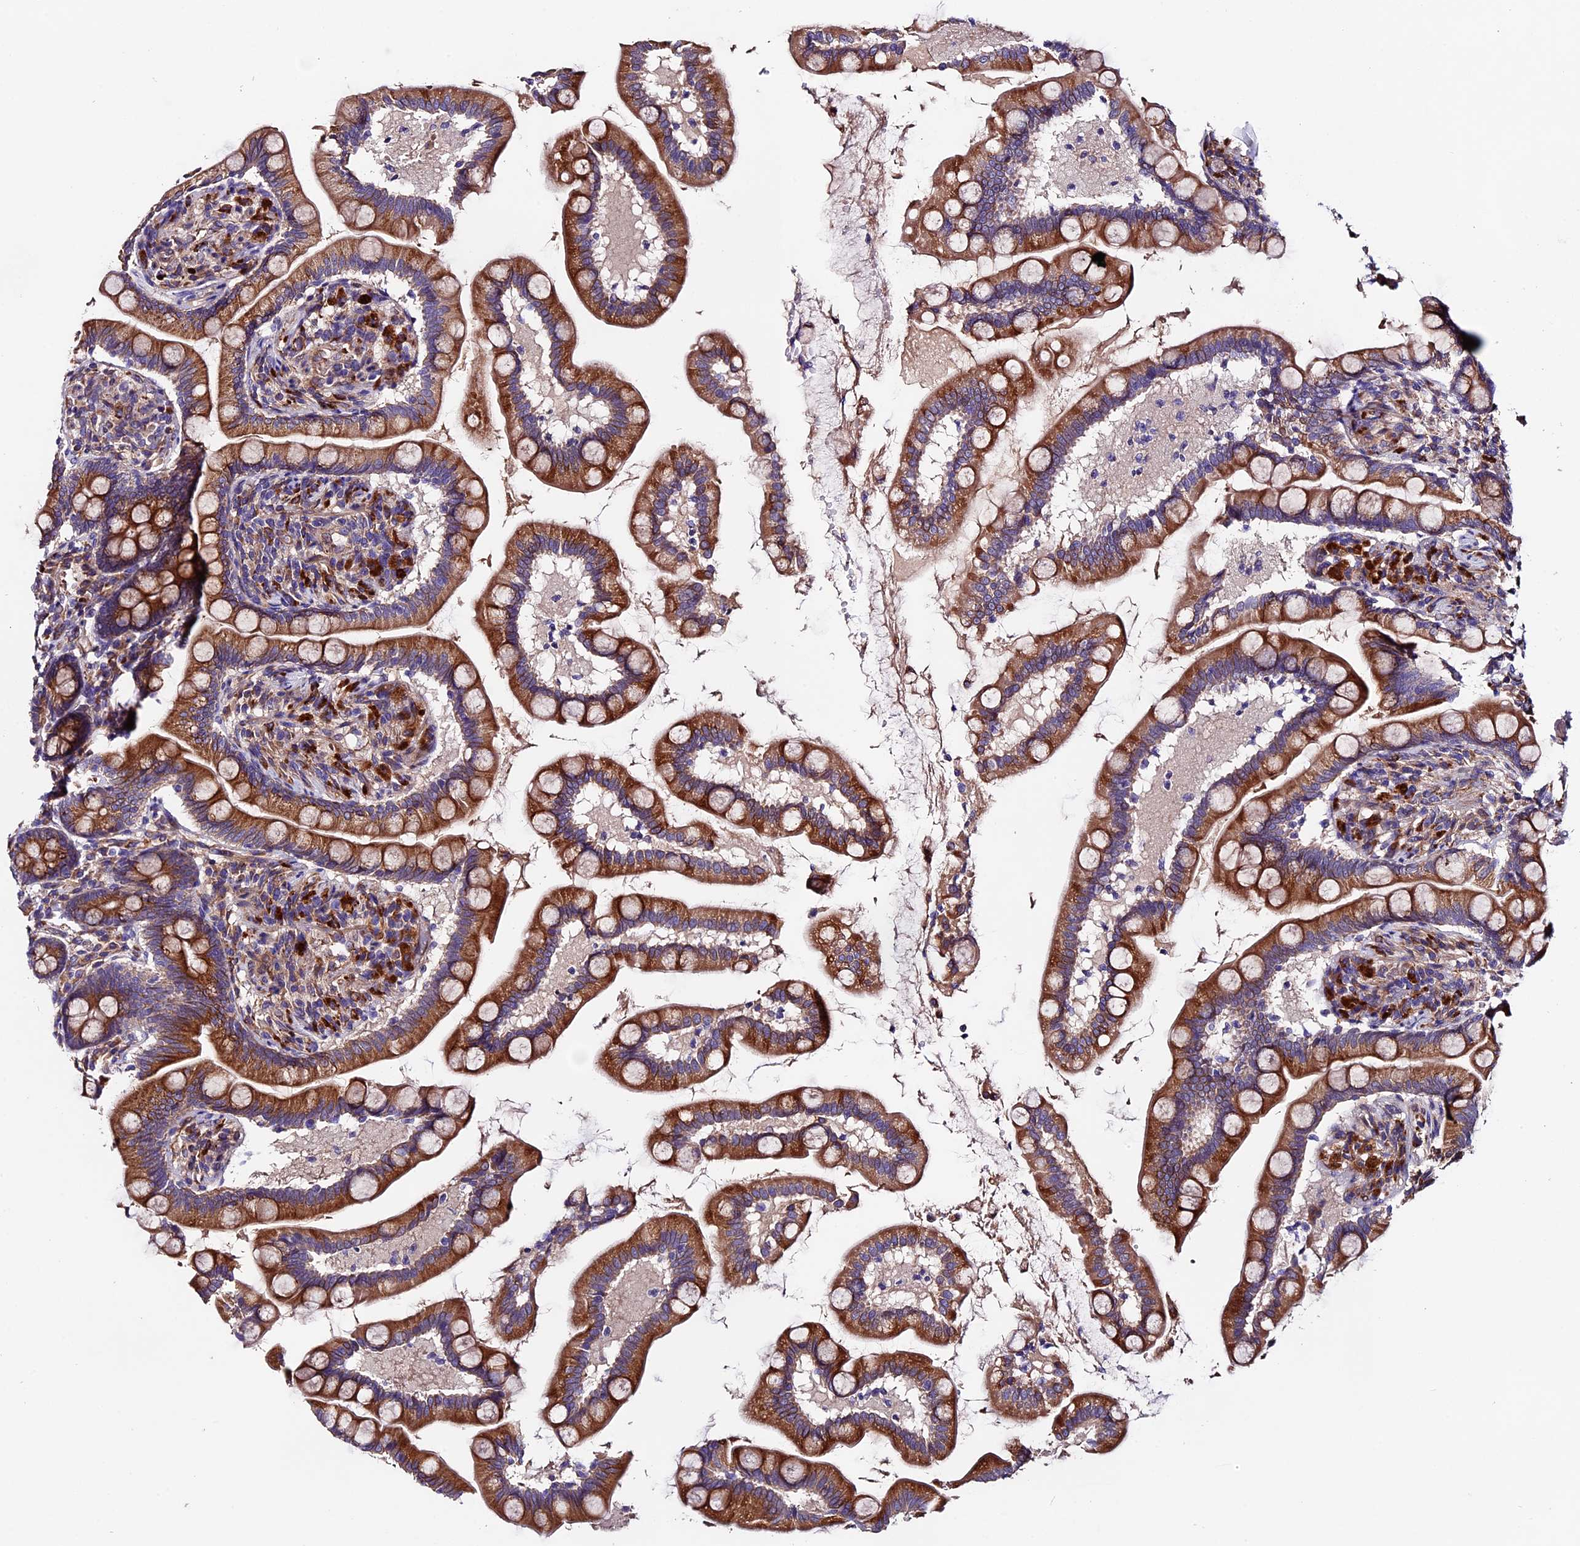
{"staining": {"intensity": "strong", "quantity": ">75%", "location": "cytoplasmic/membranous"}, "tissue": "small intestine", "cell_type": "Glandular cells", "image_type": "normal", "snomed": [{"axis": "morphology", "description": "Normal tissue, NOS"}, {"axis": "topography", "description": "Small intestine"}], "caption": "About >75% of glandular cells in benign human small intestine reveal strong cytoplasmic/membranous protein expression as visualized by brown immunohistochemical staining.", "gene": "CLN5", "patient": {"sex": "female", "age": 64}}